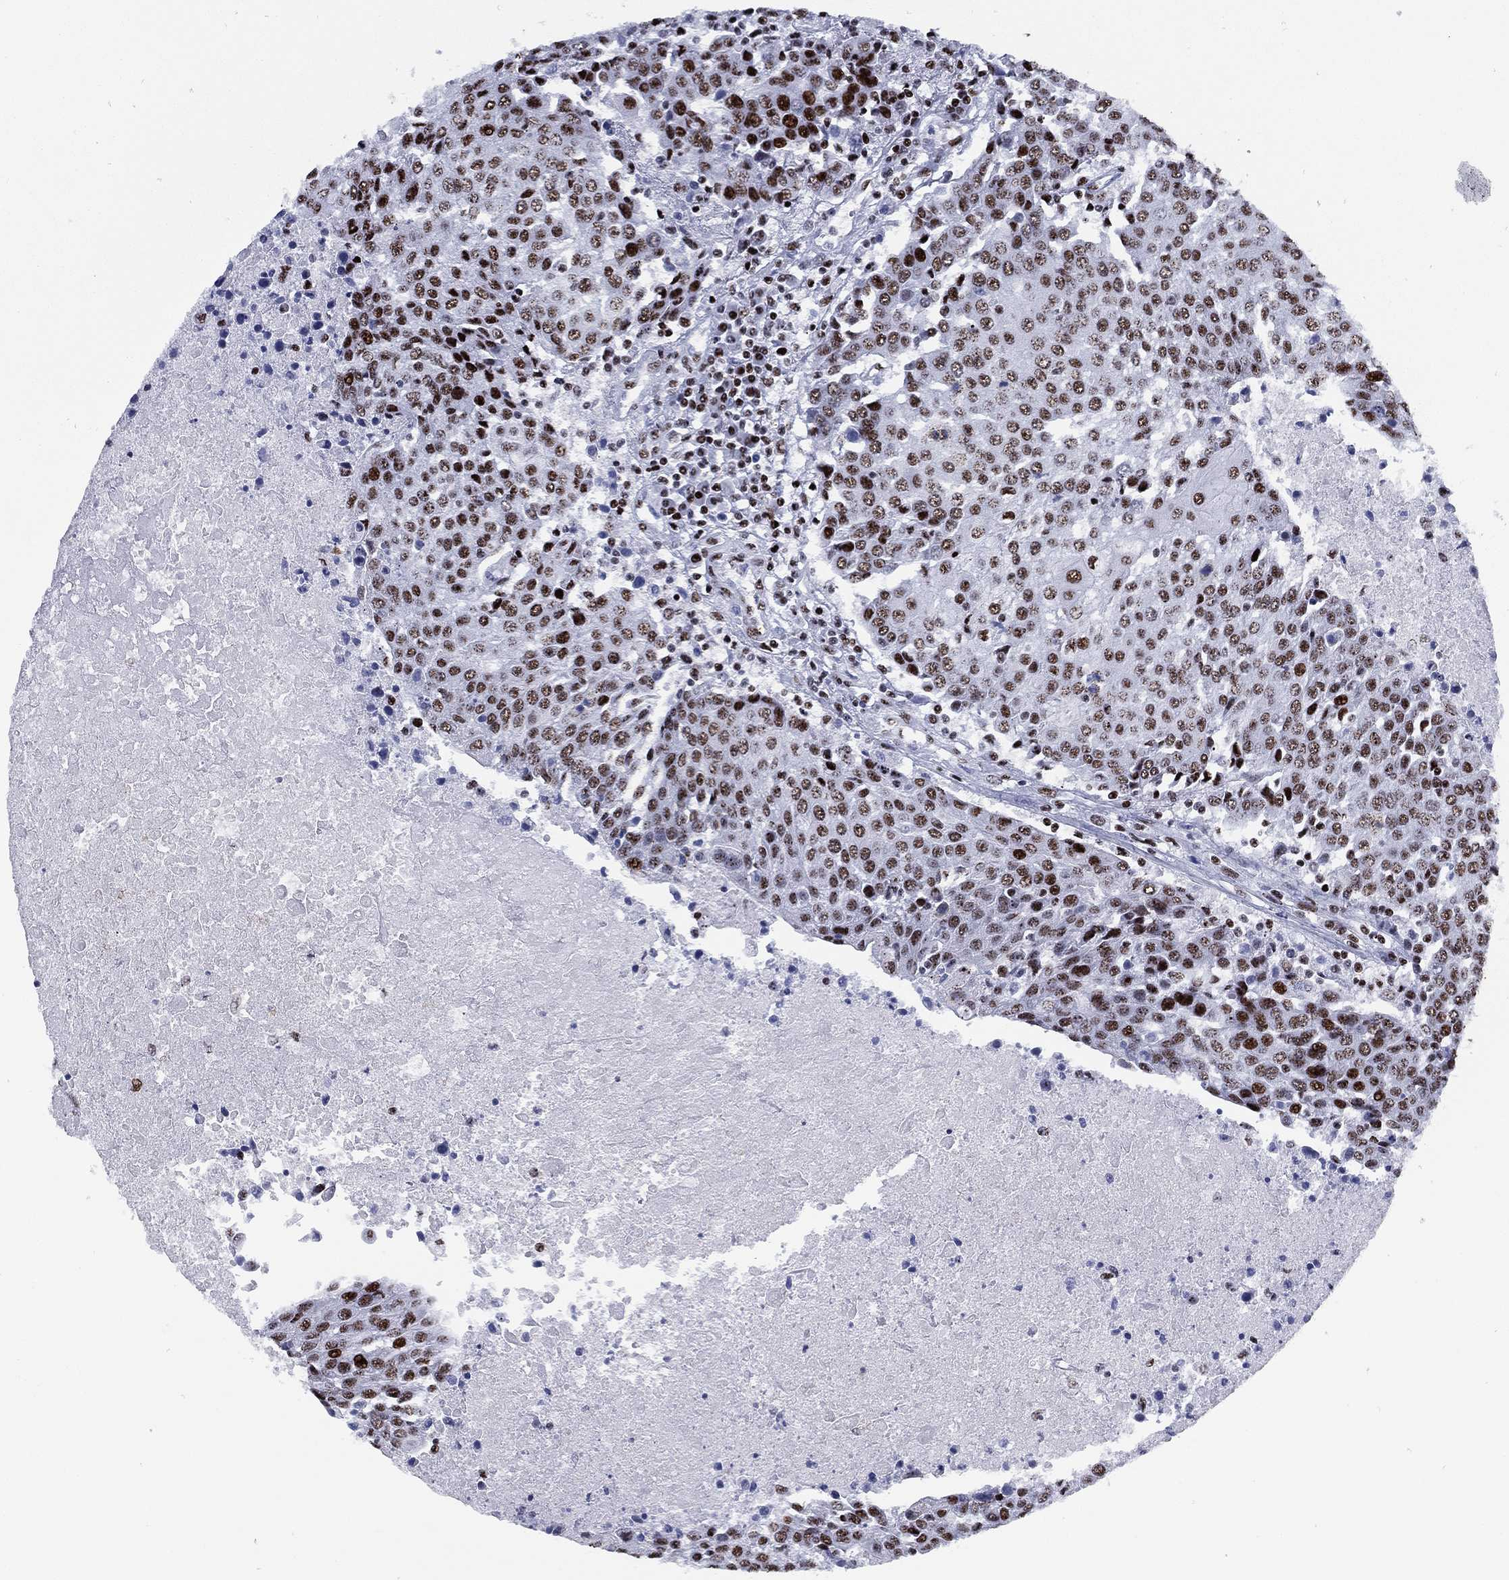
{"staining": {"intensity": "strong", "quantity": ">75%", "location": "nuclear"}, "tissue": "urothelial cancer", "cell_type": "Tumor cells", "image_type": "cancer", "snomed": [{"axis": "morphology", "description": "Urothelial carcinoma, High grade"}, {"axis": "topography", "description": "Urinary bladder"}], "caption": "The immunohistochemical stain shows strong nuclear expression in tumor cells of urothelial carcinoma (high-grade) tissue. (DAB (3,3'-diaminobenzidine) IHC with brightfield microscopy, high magnification).", "gene": "CYB561D2", "patient": {"sex": "female", "age": 85}}